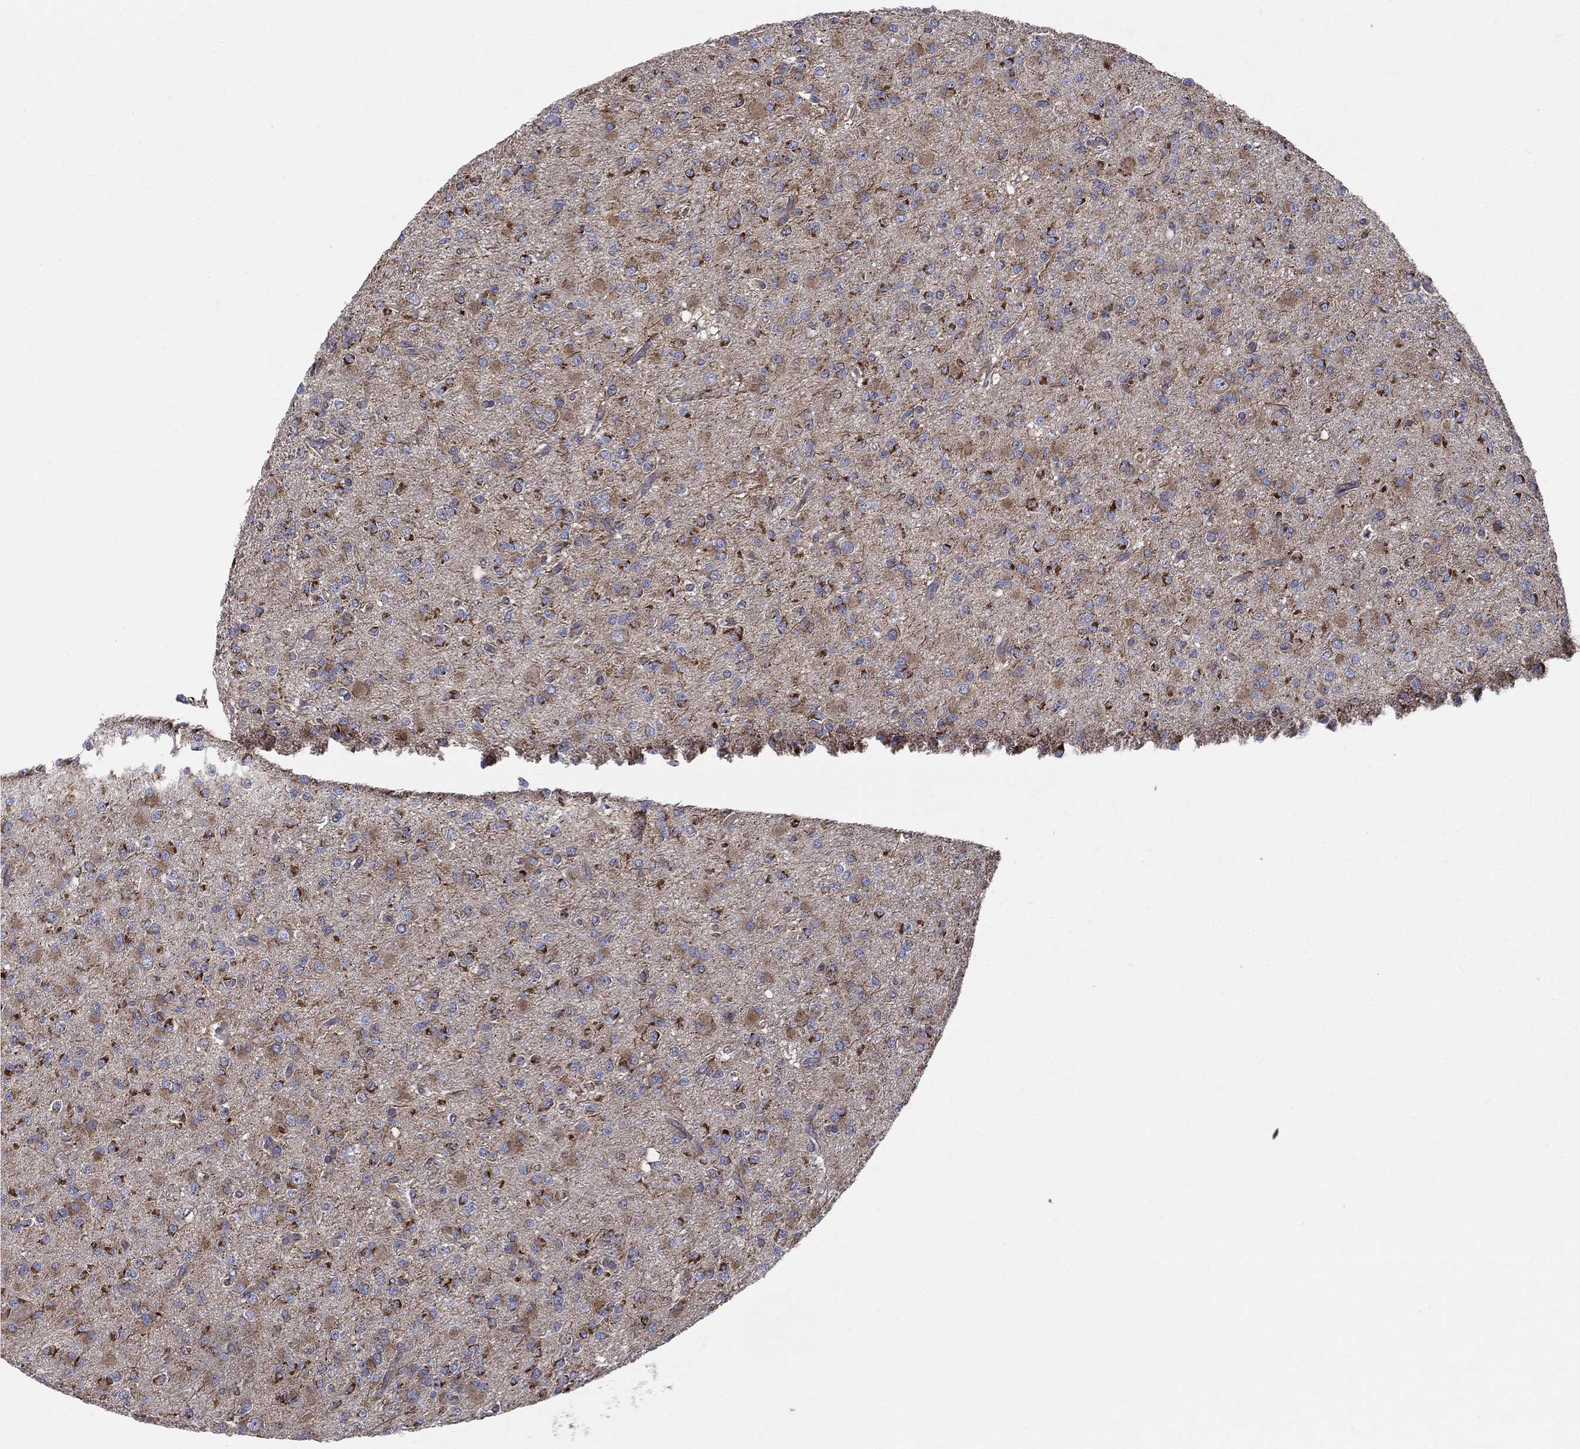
{"staining": {"intensity": "strong", "quantity": "25%-75%", "location": "cytoplasmic/membranous"}, "tissue": "glioma", "cell_type": "Tumor cells", "image_type": "cancer", "snomed": [{"axis": "morphology", "description": "Glioma, malignant, Low grade"}, {"axis": "topography", "description": "Brain"}], "caption": "Immunohistochemistry of human glioma demonstrates high levels of strong cytoplasmic/membranous expression in about 25%-75% of tumor cells. (DAB (3,3'-diaminobenzidine) IHC with brightfield microscopy, high magnification).", "gene": "MIX23", "patient": {"sex": "male", "age": 27}}